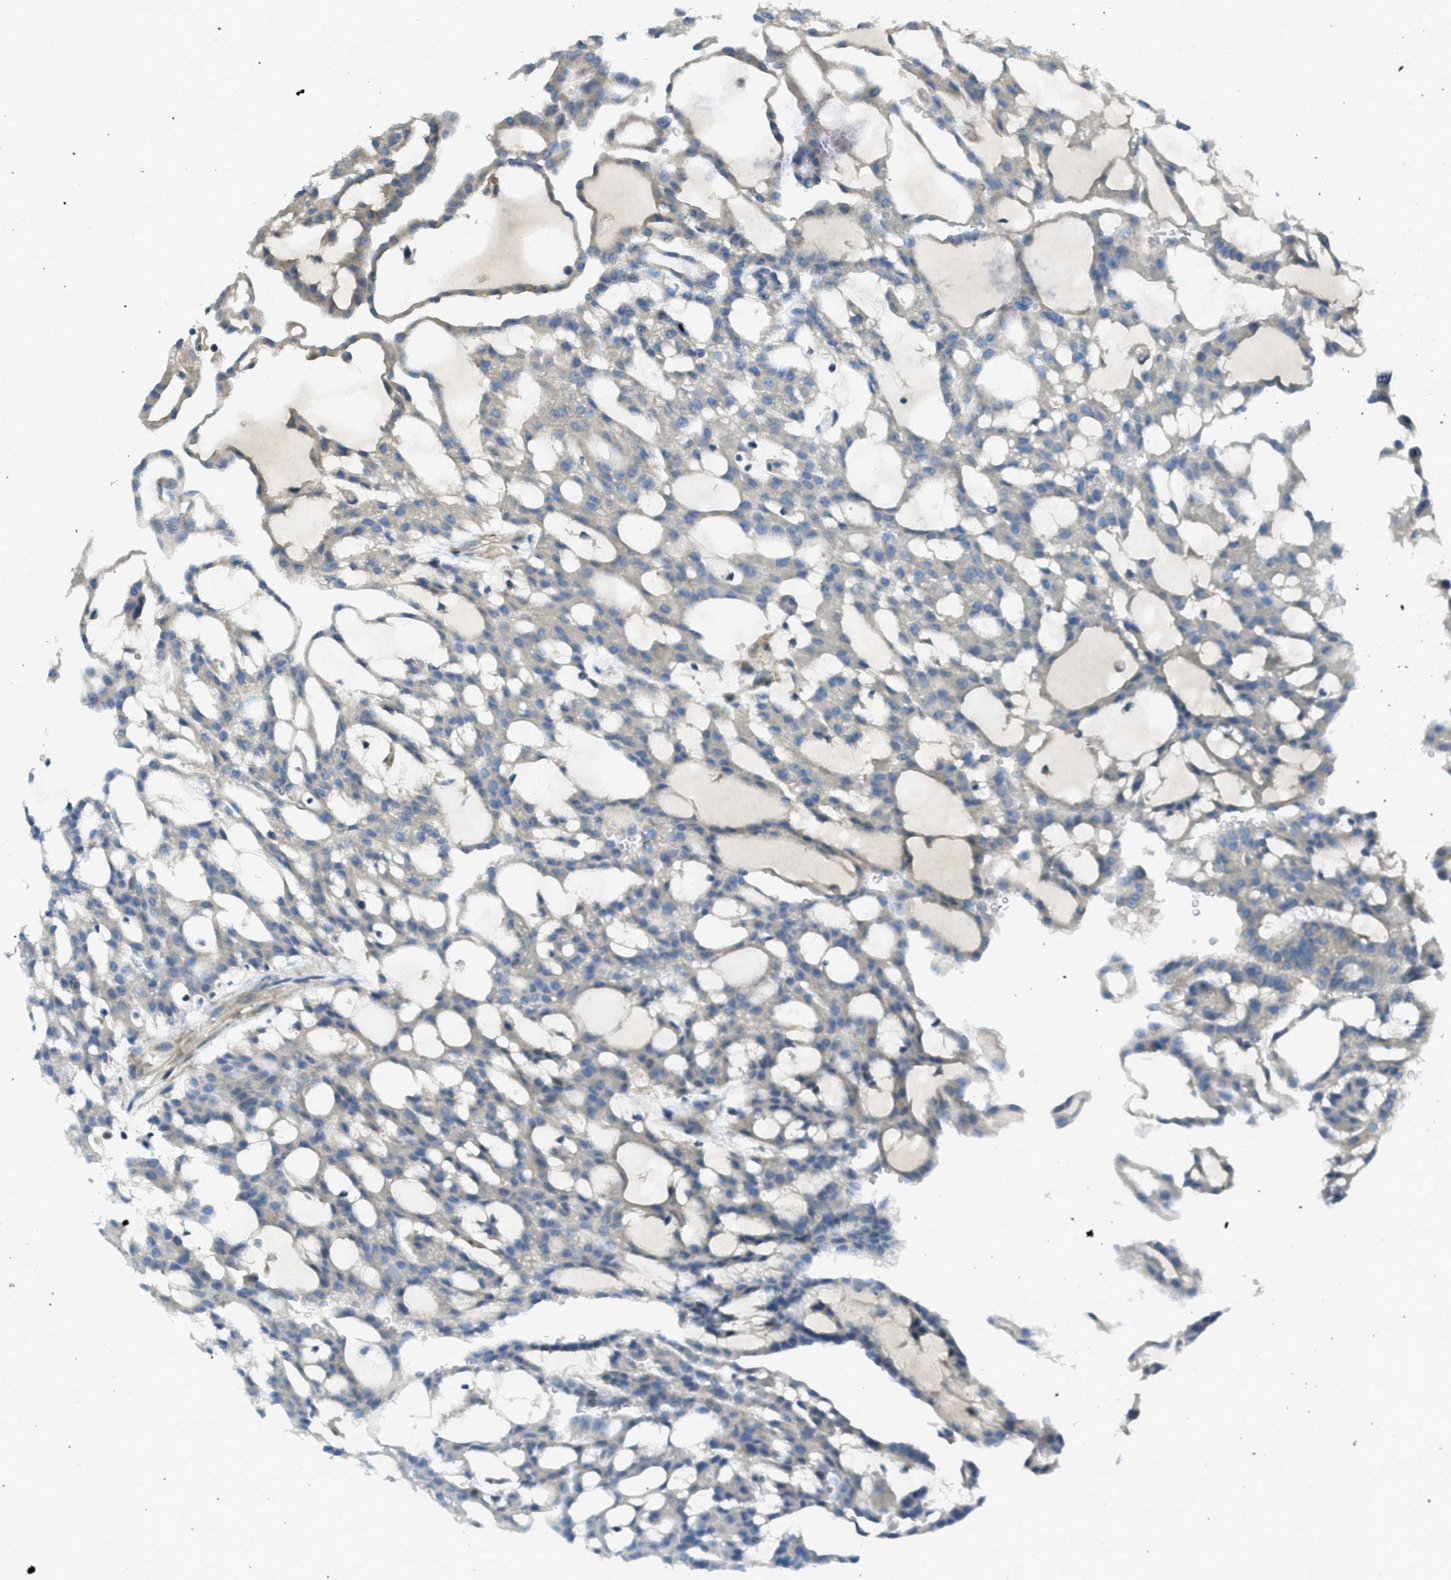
{"staining": {"intensity": "weak", "quantity": ">75%", "location": "cytoplasmic/membranous"}, "tissue": "renal cancer", "cell_type": "Tumor cells", "image_type": "cancer", "snomed": [{"axis": "morphology", "description": "Adenocarcinoma, NOS"}, {"axis": "topography", "description": "Kidney"}], "caption": "Immunohistochemical staining of human adenocarcinoma (renal) reveals weak cytoplasmic/membranous protein positivity in about >75% of tumor cells. The staining was performed using DAB, with brown indicating positive protein expression. Nuclei are stained blue with hematoxylin.", "gene": "VEZT", "patient": {"sex": "male", "age": 63}}